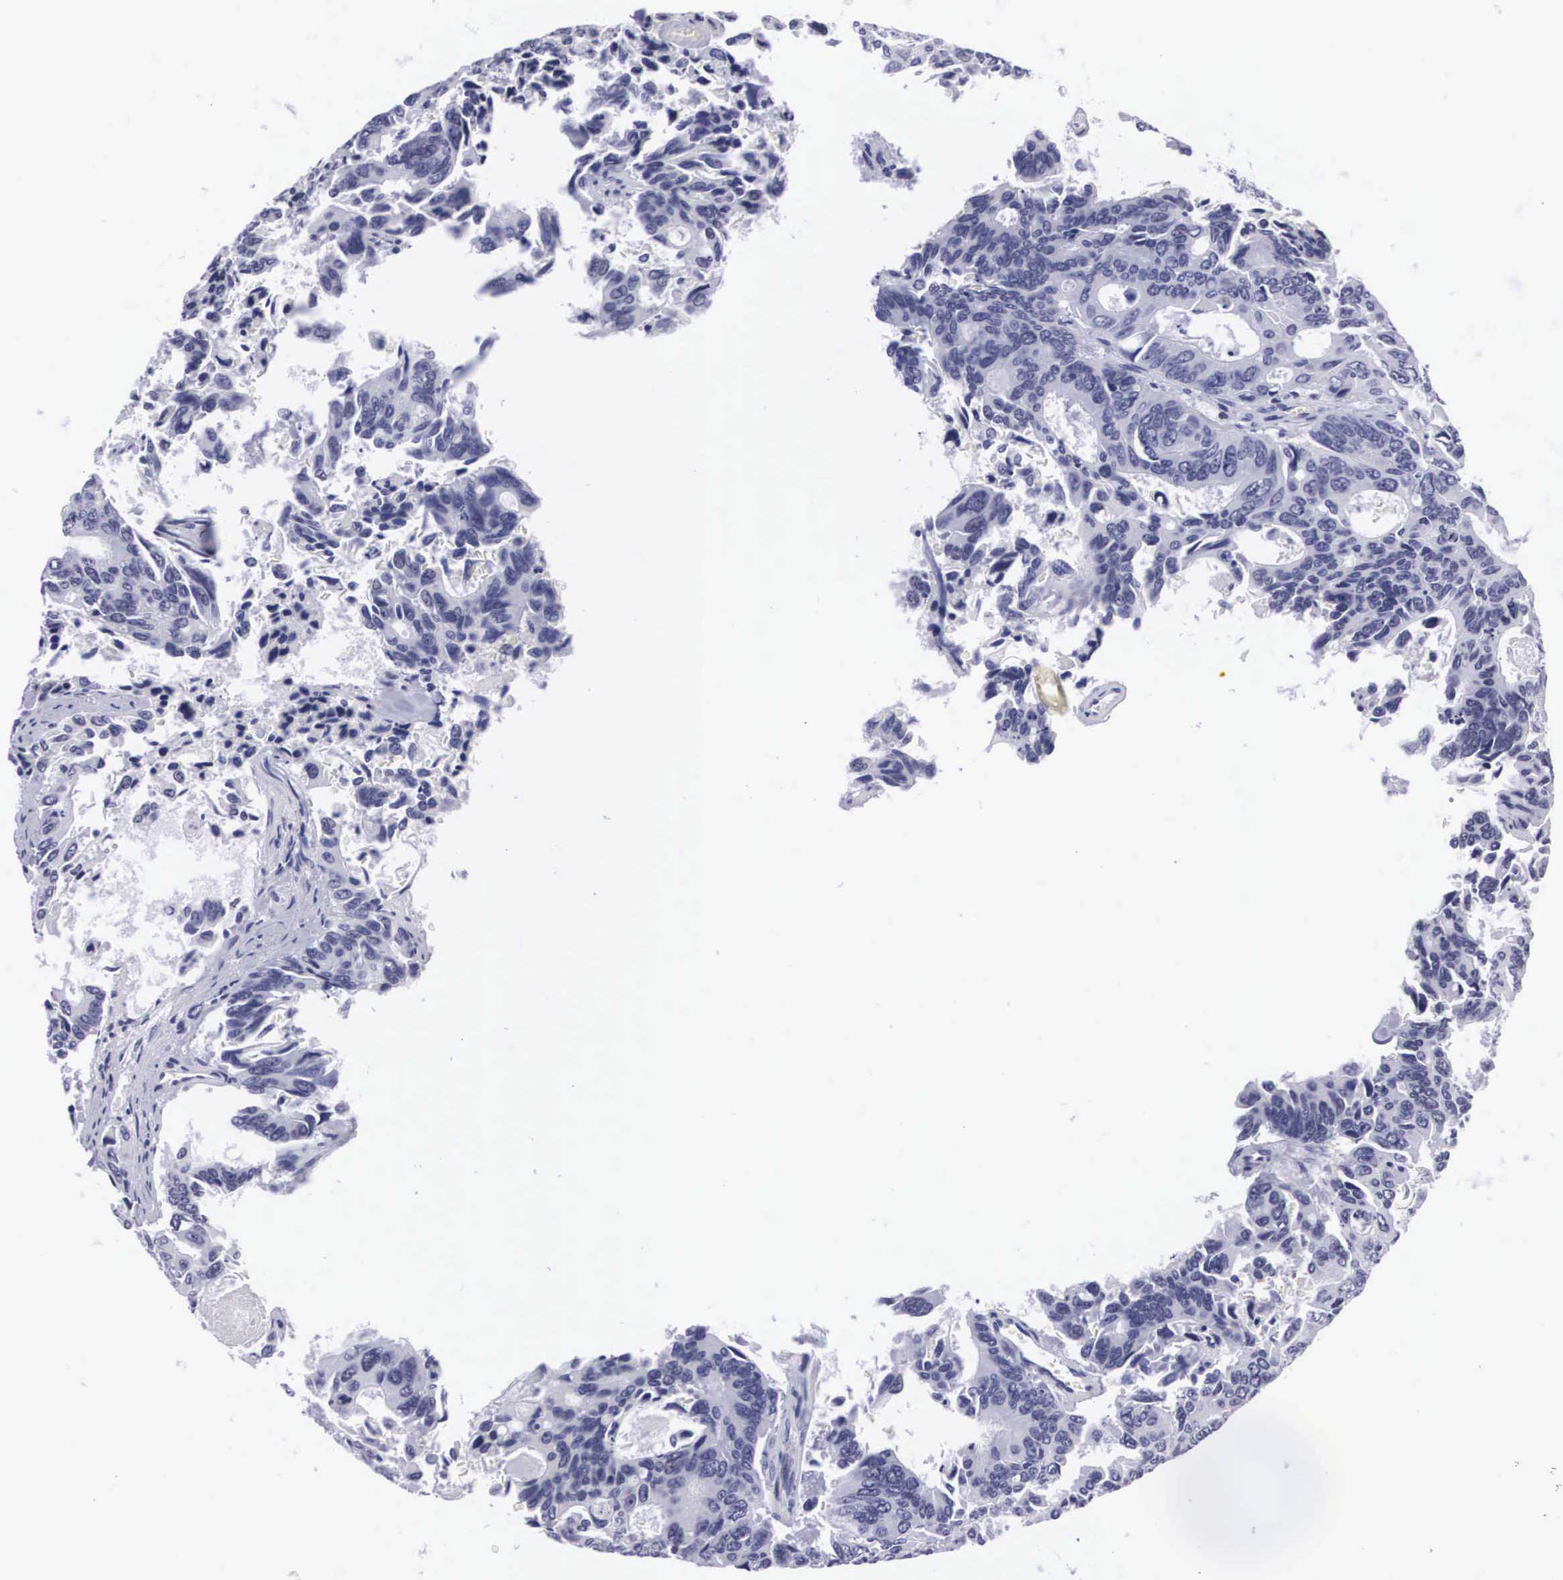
{"staining": {"intensity": "negative", "quantity": "none", "location": "none"}, "tissue": "colorectal cancer", "cell_type": "Tumor cells", "image_type": "cancer", "snomed": [{"axis": "morphology", "description": "Adenocarcinoma, NOS"}, {"axis": "topography", "description": "Rectum"}], "caption": "Human colorectal cancer (adenocarcinoma) stained for a protein using immunohistochemistry (IHC) demonstrates no staining in tumor cells.", "gene": "C22orf31", "patient": {"sex": "male", "age": 76}}